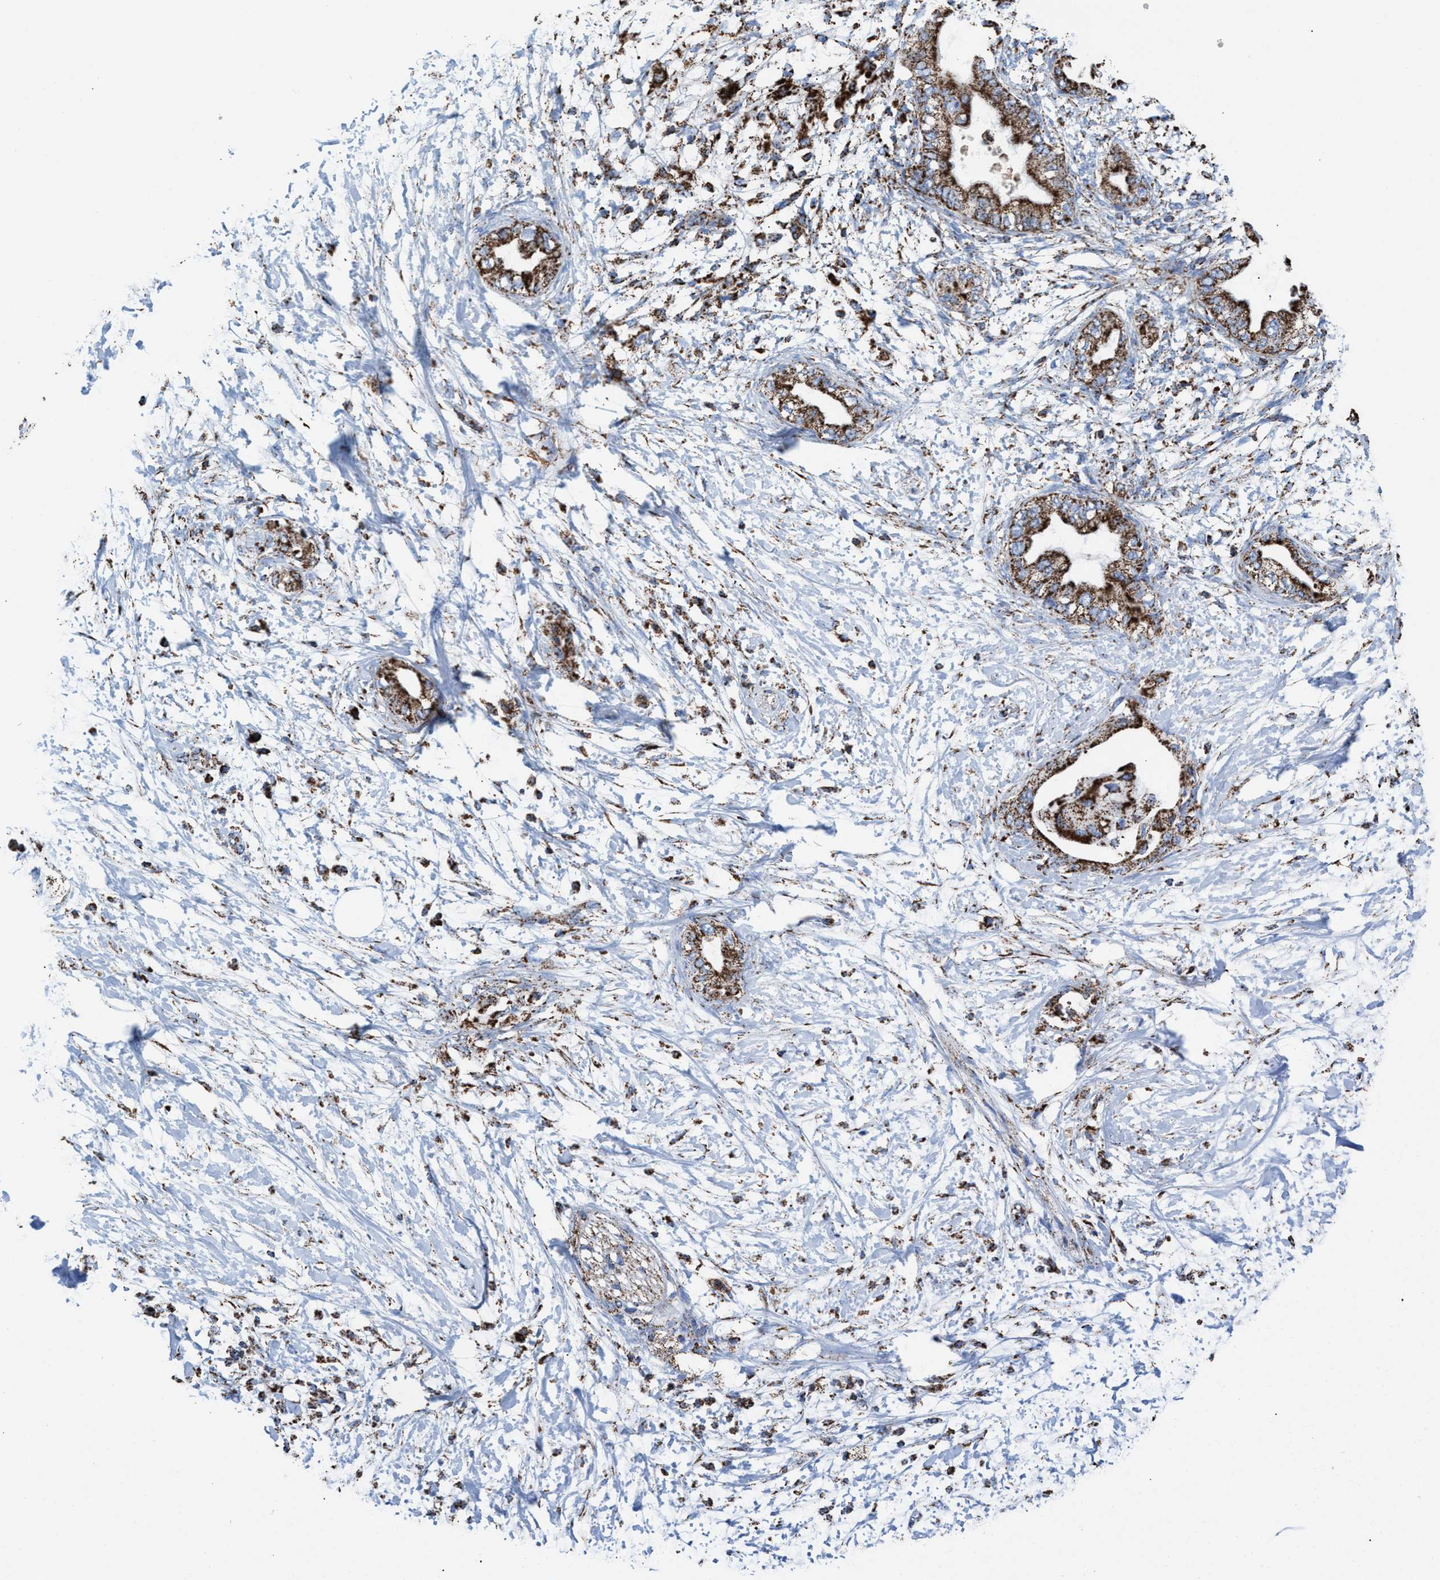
{"staining": {"intensity": "strong", "quantity": ">75%", "location": "cytoplasmic/membranous"}, "tissue": "adipose tissue", "cell_type": "Adipocytes", "image_type": "normal", "snomed": [{"axis": "morphology", "description": "Normal tissue, NOS"}, {"axis": "morphology", "description": "Adenocarcinoma, NOS"}, {"axis": "topography", "description": "Duodenum"}, {"axis": "topography", "description": "Peripheral nerve tissue"}], "caption": "An IHC histopathology image of benign tissue is shown. Protein staining in brown shows strong cytoplasmic/membranous positivity in adipose tissue within adipocytes.", "gene": "ECHS1", "patient": {"sex": "female", "age": 60}}